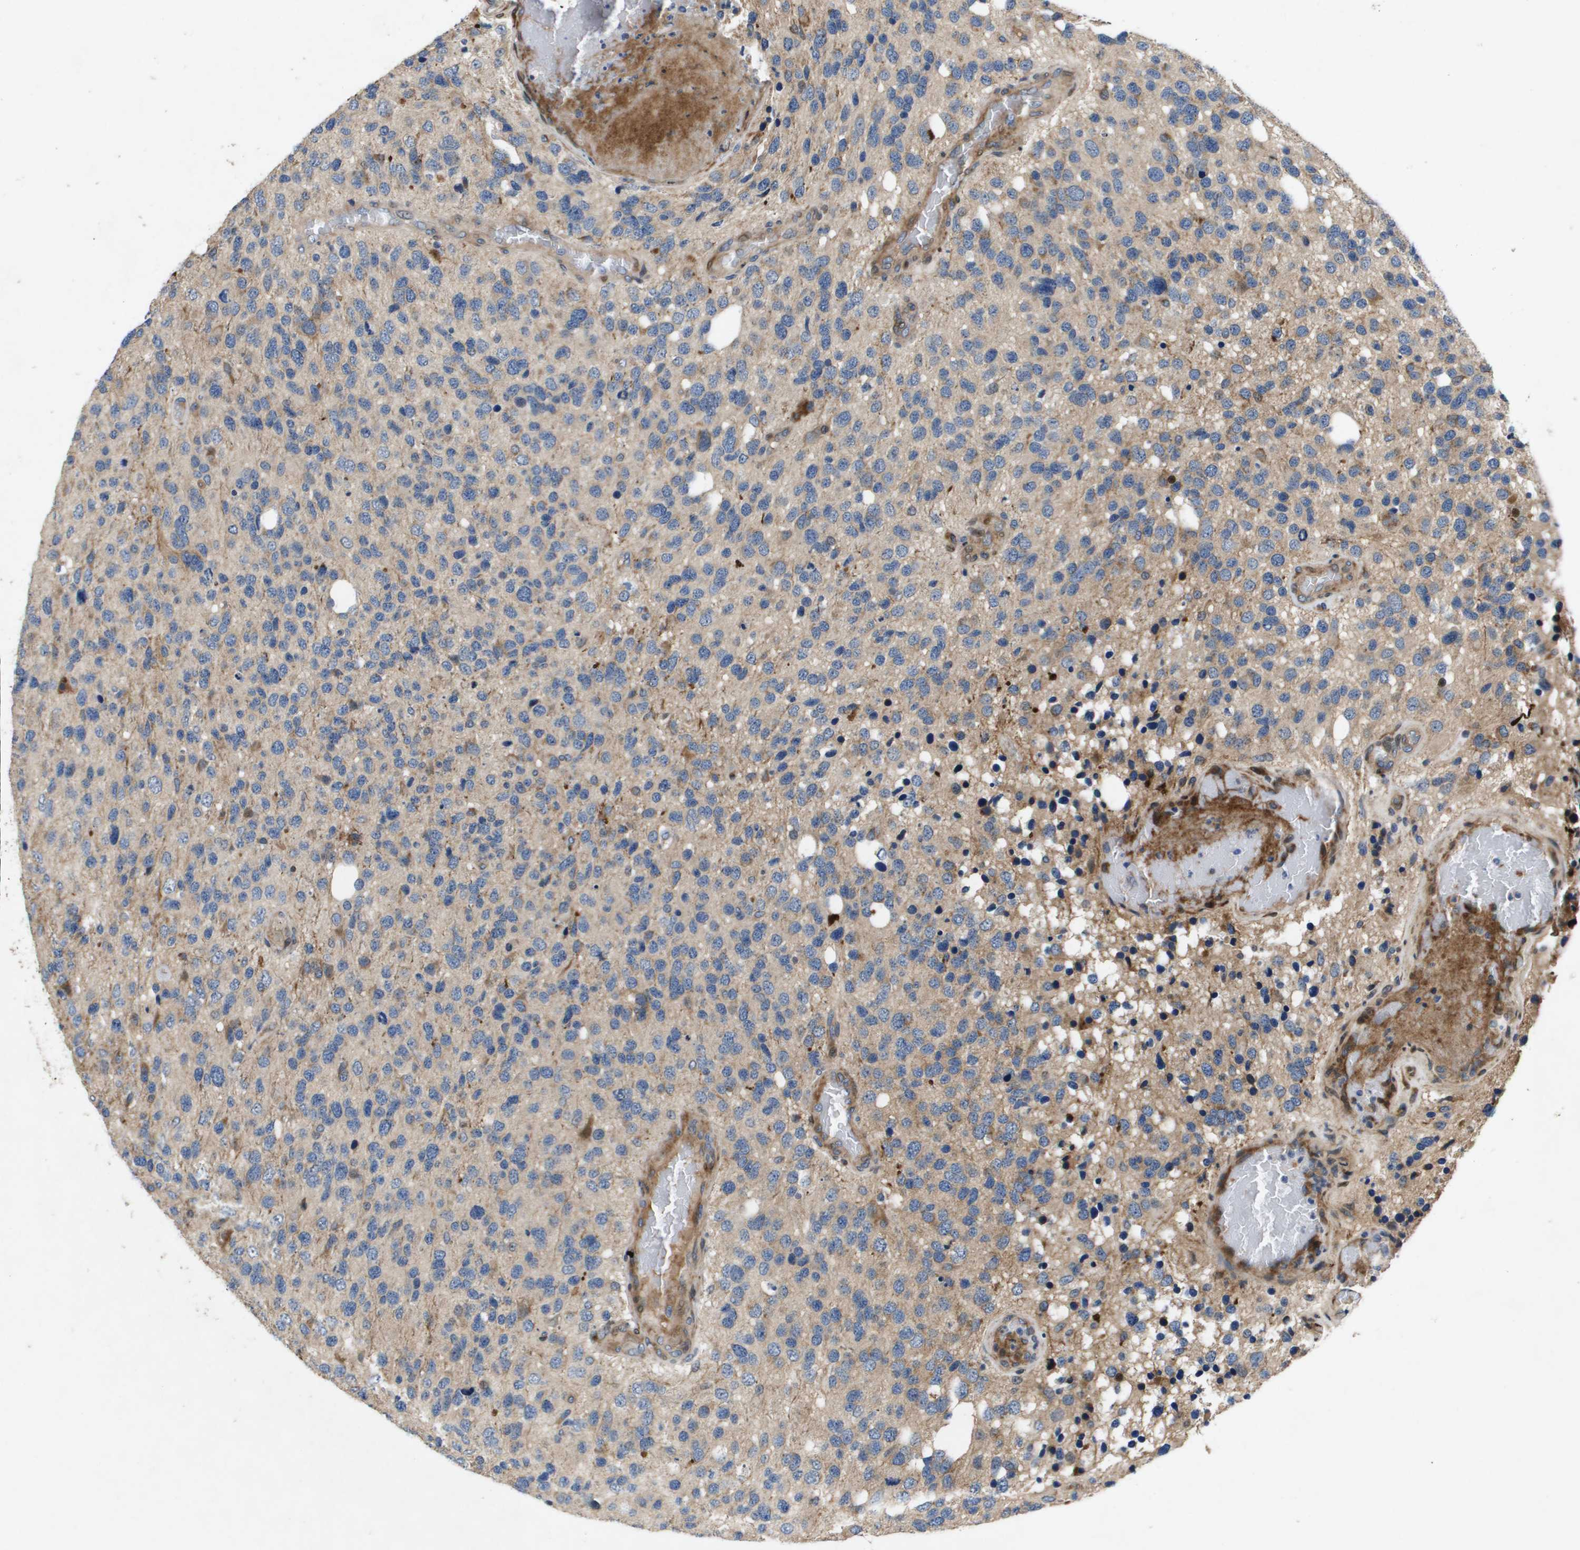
{"staining": {"intensity": "weak", "quantity": ">75%", "location": "cytoplasmic/membranous"}, "tissue": "glioma", "cell_type": "Tumor cells", "image_type": "cancer", "snomed": [{"axis": "morphology", "description": "Glioma, malignant, High grade"}, {"axis": "topography", "description": "Brain"}], "caption": "The micrograph shows staining of malignant glioma (high-grade), revealing weak cytoplasmic/membranous protein expression (brown color) within tumor cells.", "gene": "ENTPD2", "patient": {"sex": "female", "age": 58}}